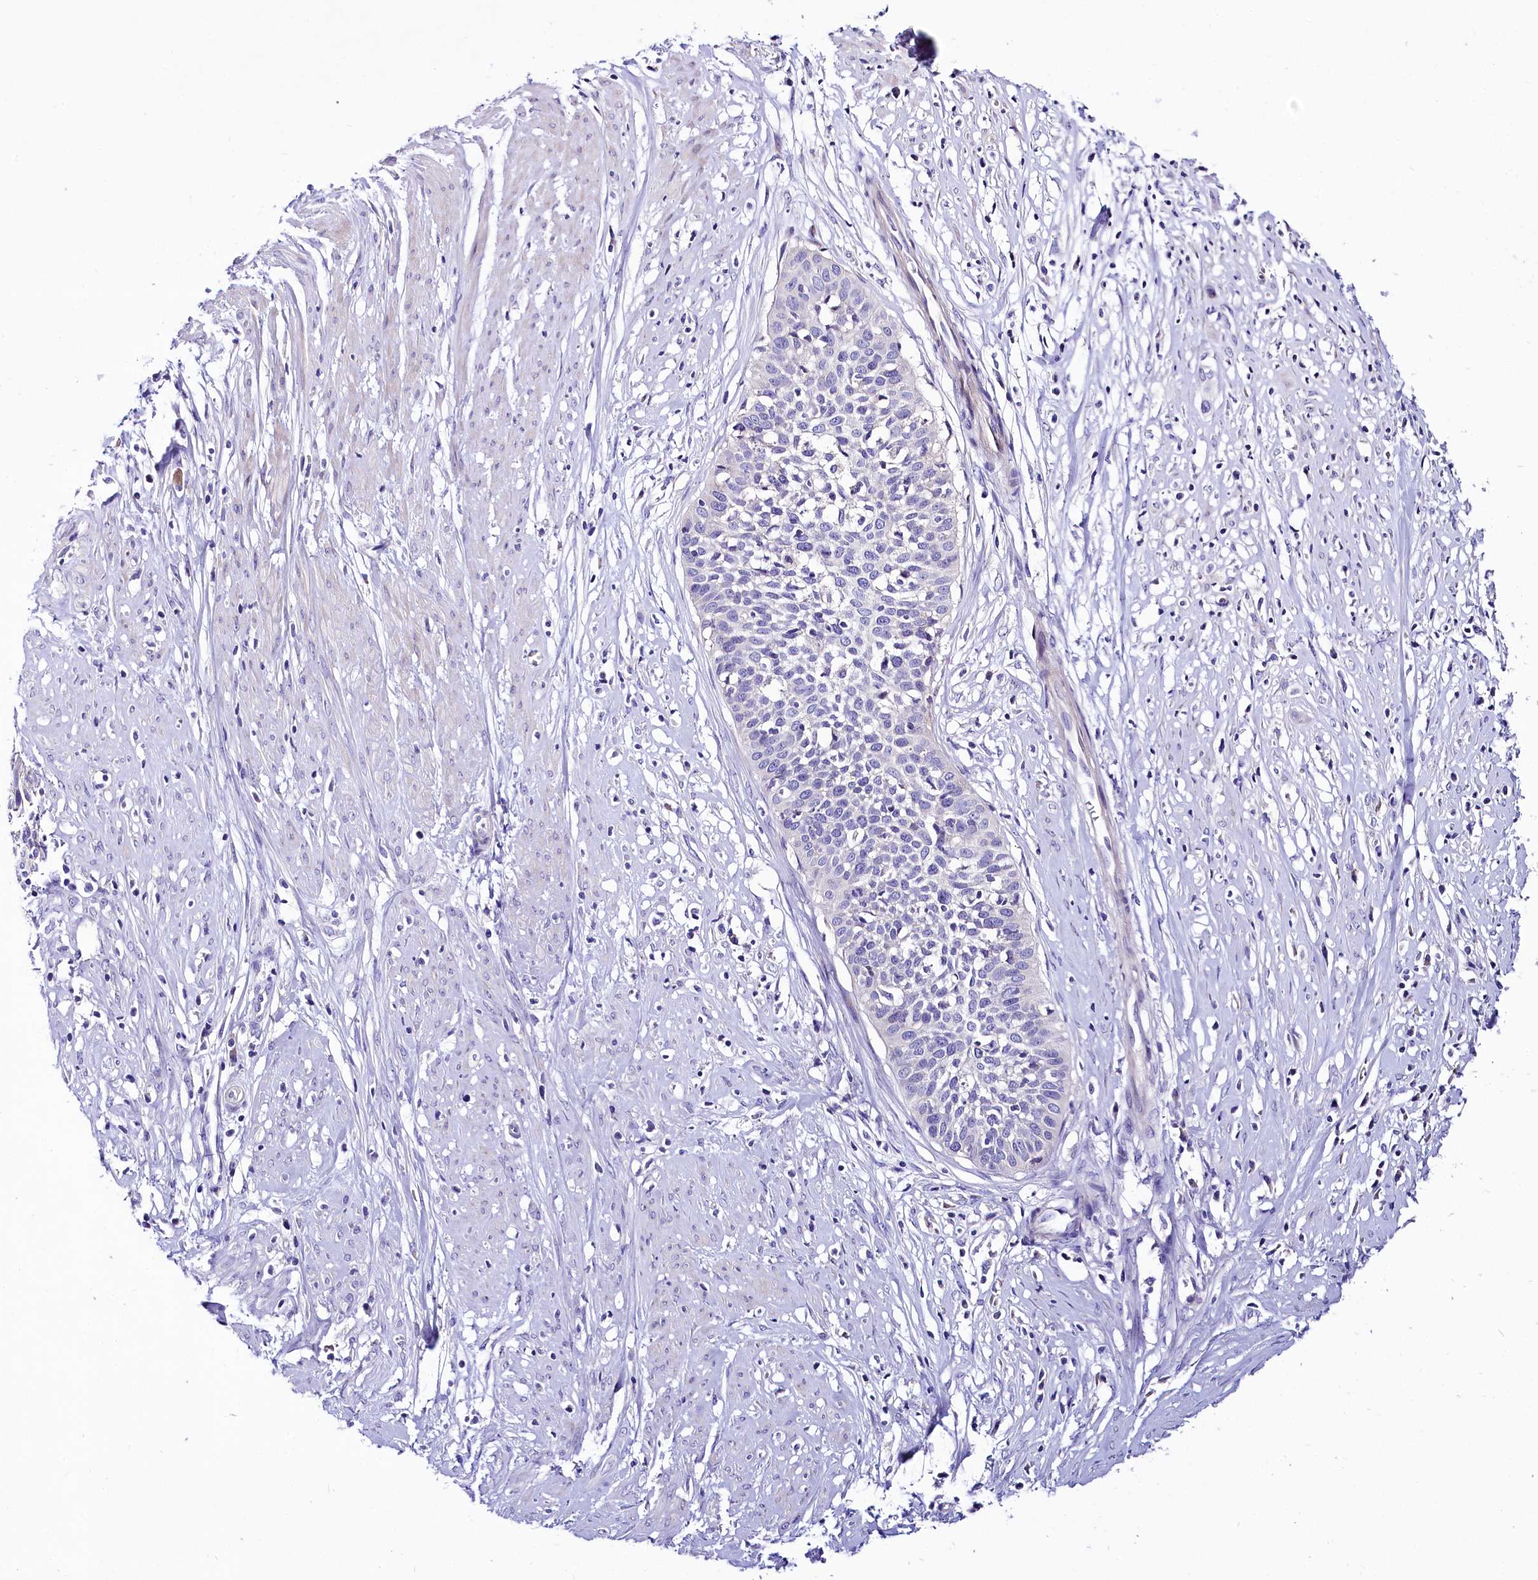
{"staining": {"intensity": "negative", "quantity": "none", "location": "none"}, "tissue": "cervical cancer", "cell_type": "Tumor cells", "image_type": "cancer", "snomed": [{"axis": "morphology", "description": "Squamous cell carcinoma, NOS"}, {"axis": "topography", "description": "Cervix"}], "caption": "This is an immunohistochemistry micrograph of human cervical cancer. There is no staining in tumor cells.", "gene": "ABHD5", "patient": {"sex": "female", "age": 34}}